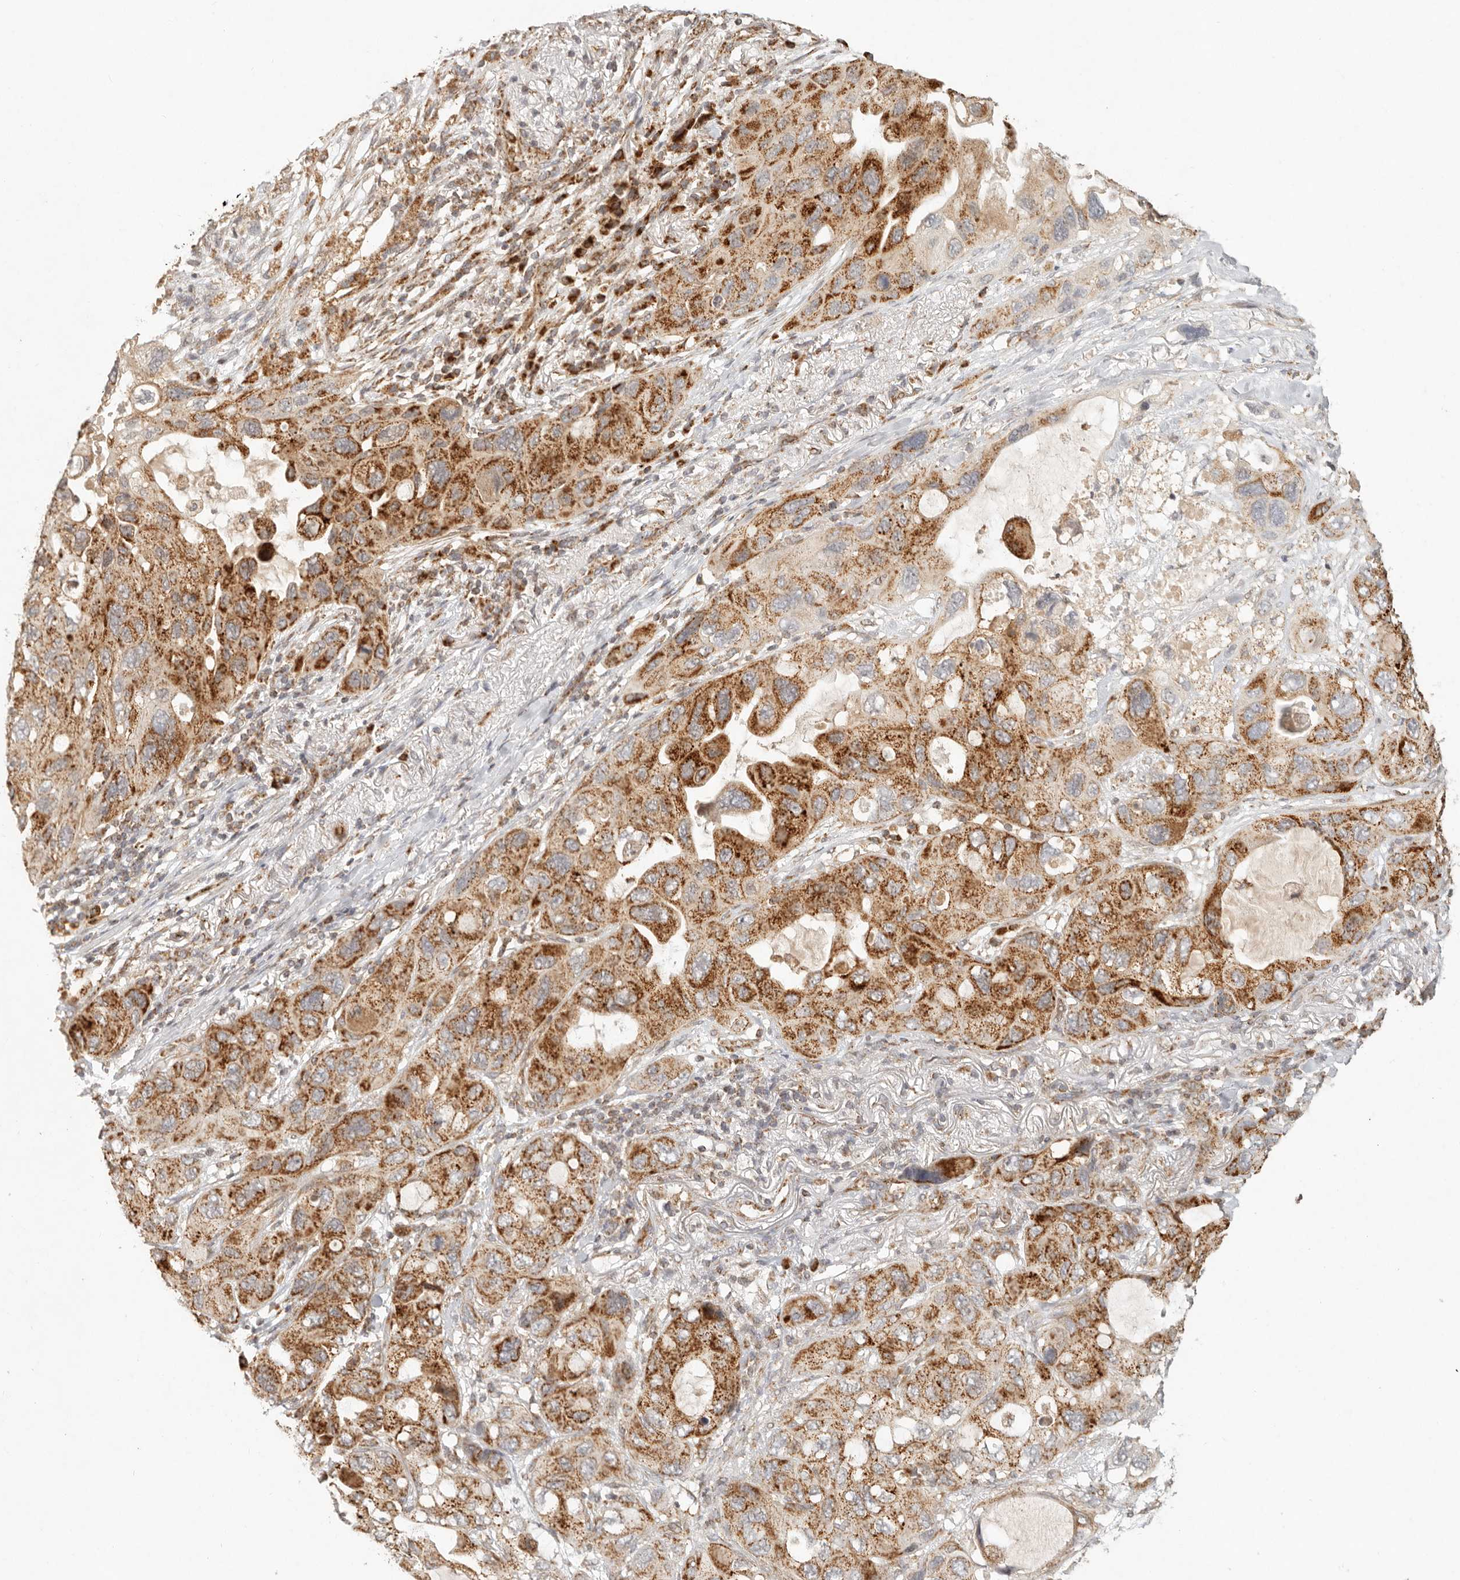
{"staining": {"intensity": "moderate", "quantity": ">75%", "location": "cytoplasmic/membranous"}, "tissue": "lung cancer", "cell_type": "Tumor cells", "image_type": "cancer", "snomed": [{"axis": "morphology", "description": "Squamous cell carcinoma, NOS"}, {"axis": "topography", "description": "Lung"}], "caption": "This image reveals immunohistochemistry (IHC) staining of human lung squamous cell carcinoma, with medium moderate cytoplasmic/membranous expression in about >75% of tumor cells.", "gene": "MRPL55", "patient": {"sex": "female", "age": 73}}